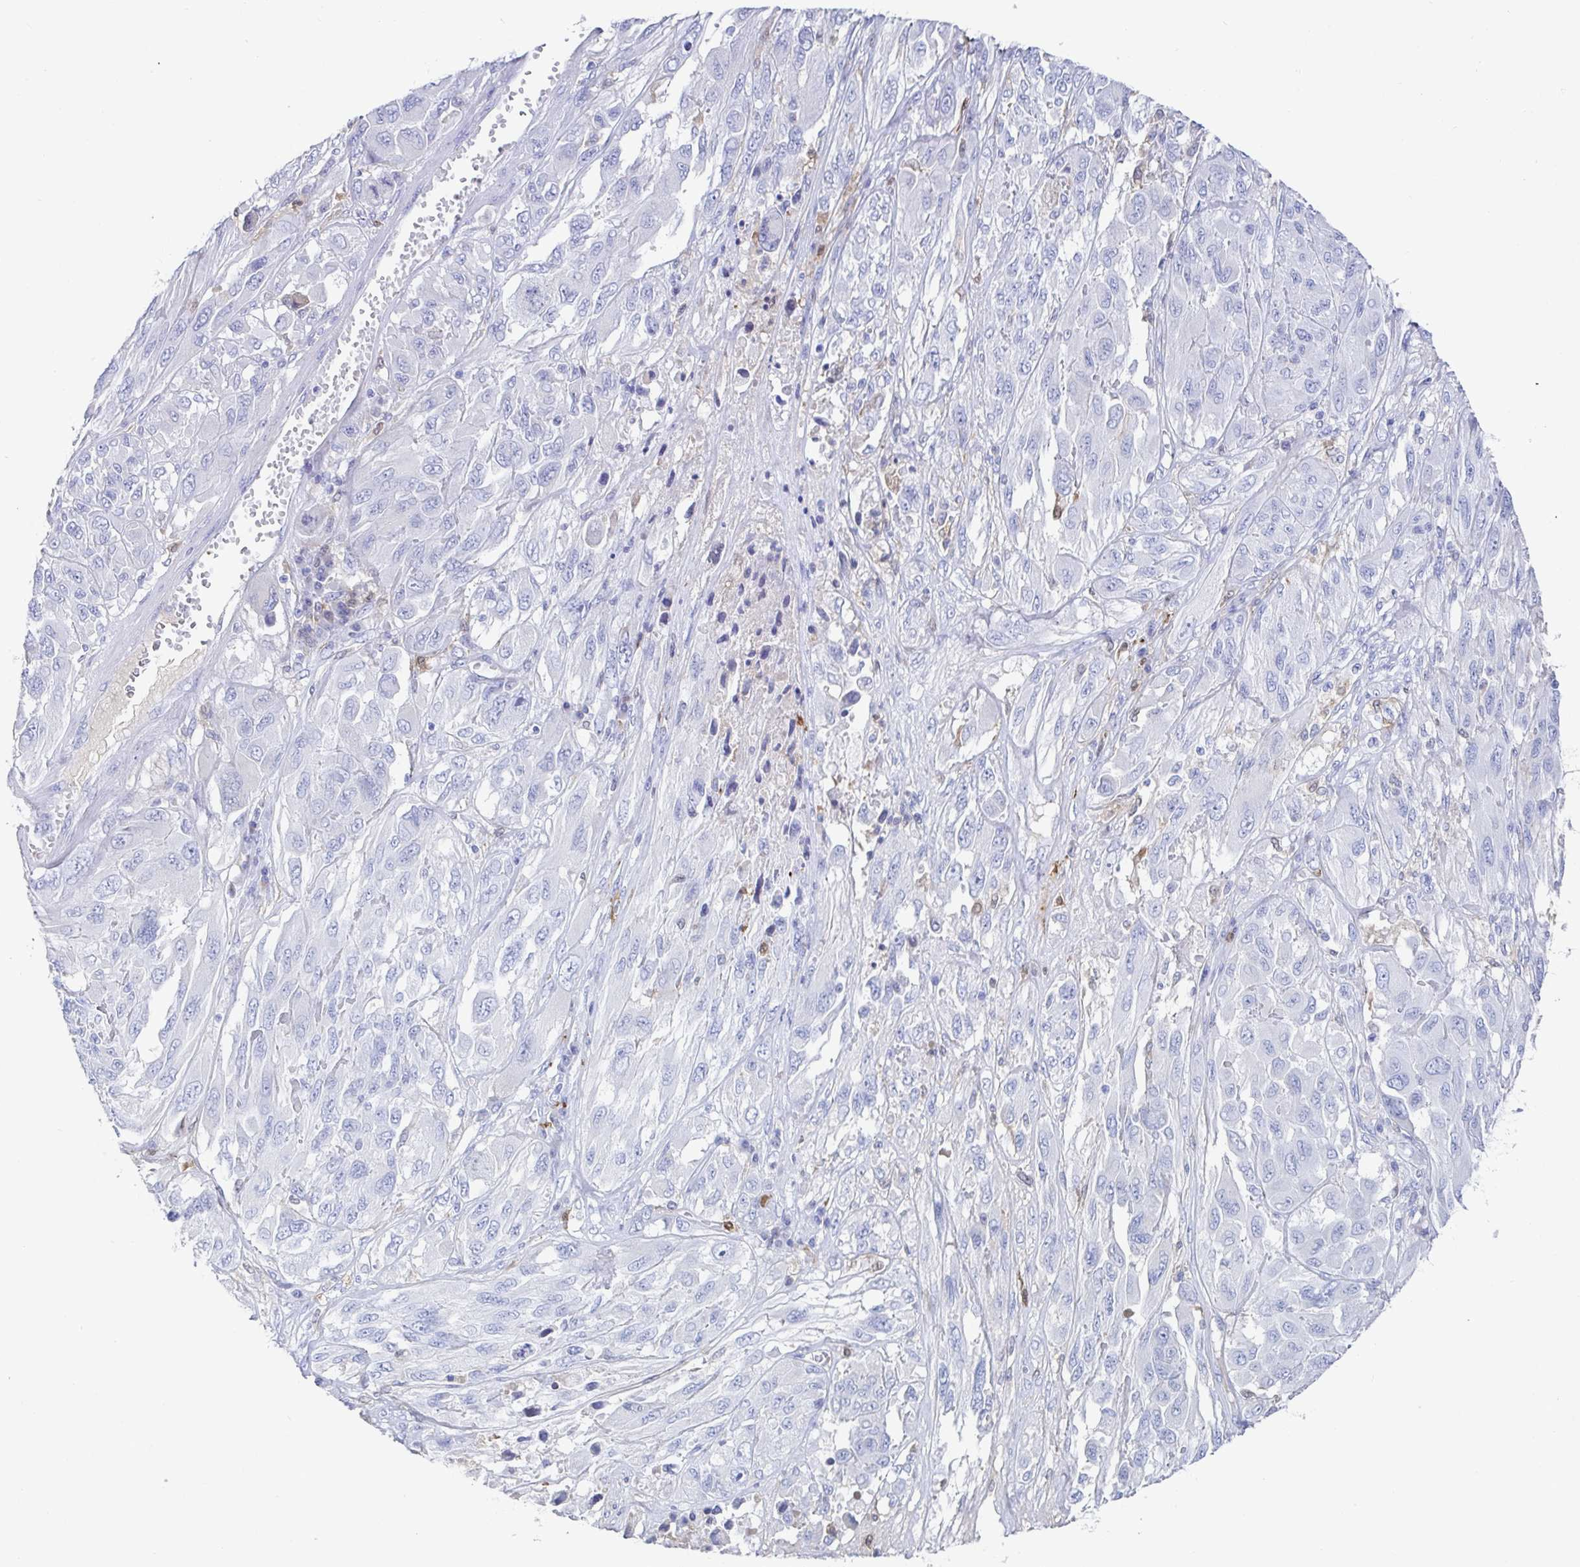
{"staining": {"intensity": "negative", "quantity": "none", "location": "none"}, "tissue": "melanoma", "cell_type": "Tumor cells", "image_type": "cancer", "snomed": [{"axis": "morphology", "description": "Malignant melanoma, NOS"}, {"axis": "topography", "description": "Skin"}], "caption": "Immunohistochemistry histopathology image of neoplastic tissue: melanoma stained with DAB reveals no significant protein positivity in tumor cells. (DAB (3,3'-diaminobenzidine) immunohistochemistry (IHC) visualized using brightfield microscopy, high magnification).", "gene": "OR2A4", "patient": {"sex": "female", "age": 91}}